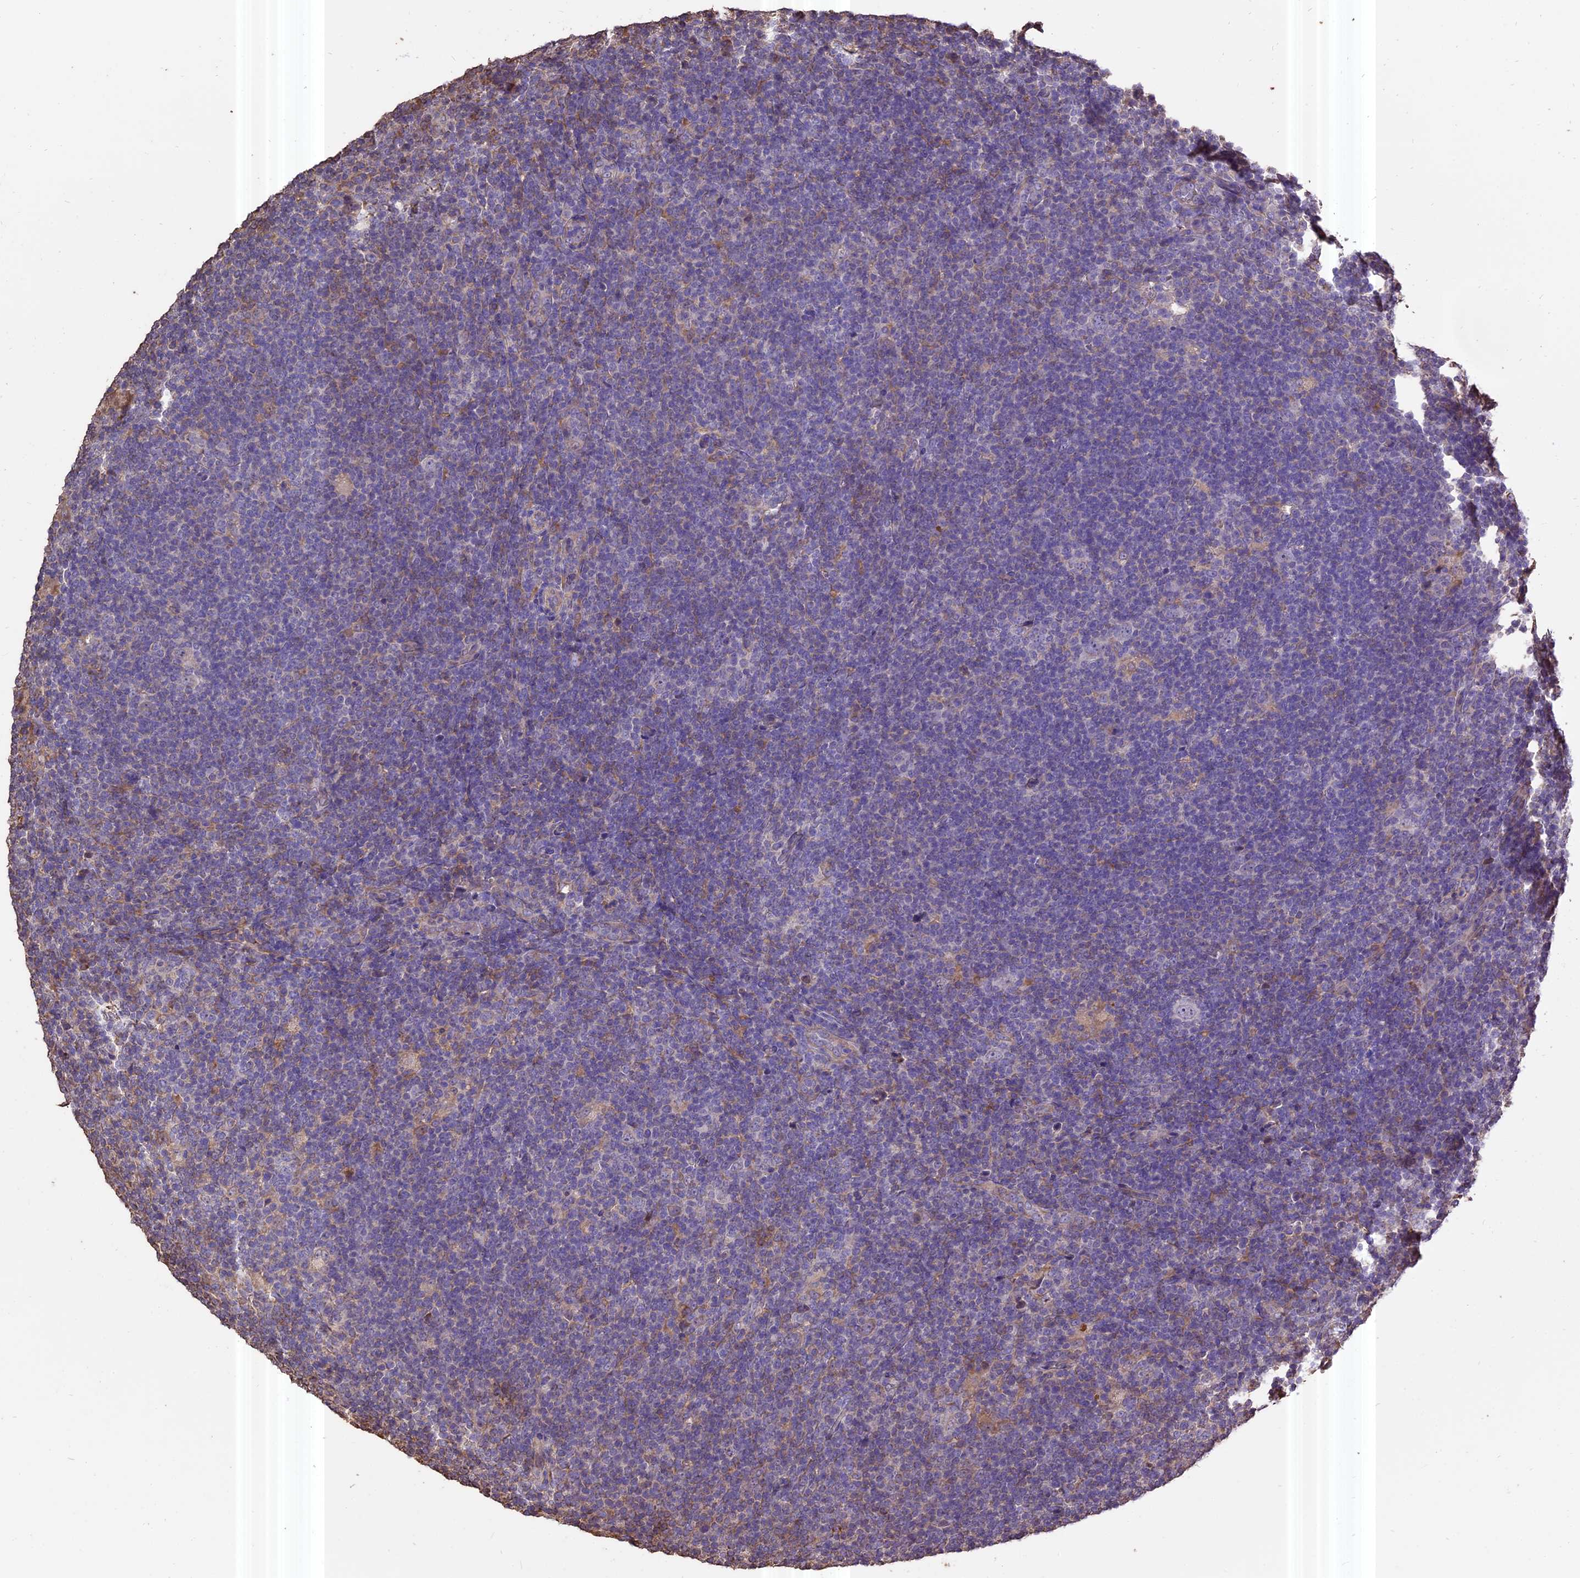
{"staining": {"intensity": "negative", "quantity": "none", "location": "none"}, "tissue": "lymphoma", "cell_type": "Tumor cells", "image_type": "cancer", "snomed": [{"axis": "morphology", "description": "Hodgkin's disease, NOS"}, {"axis": "topography", "description": "Lymph node"}], "caption": "Lymphoma was stained to show a protein in brown. There is no significant staining in tumor cells.", "gene": "PGPEP1L", "patient": {"sex": "female", "age": 57}}